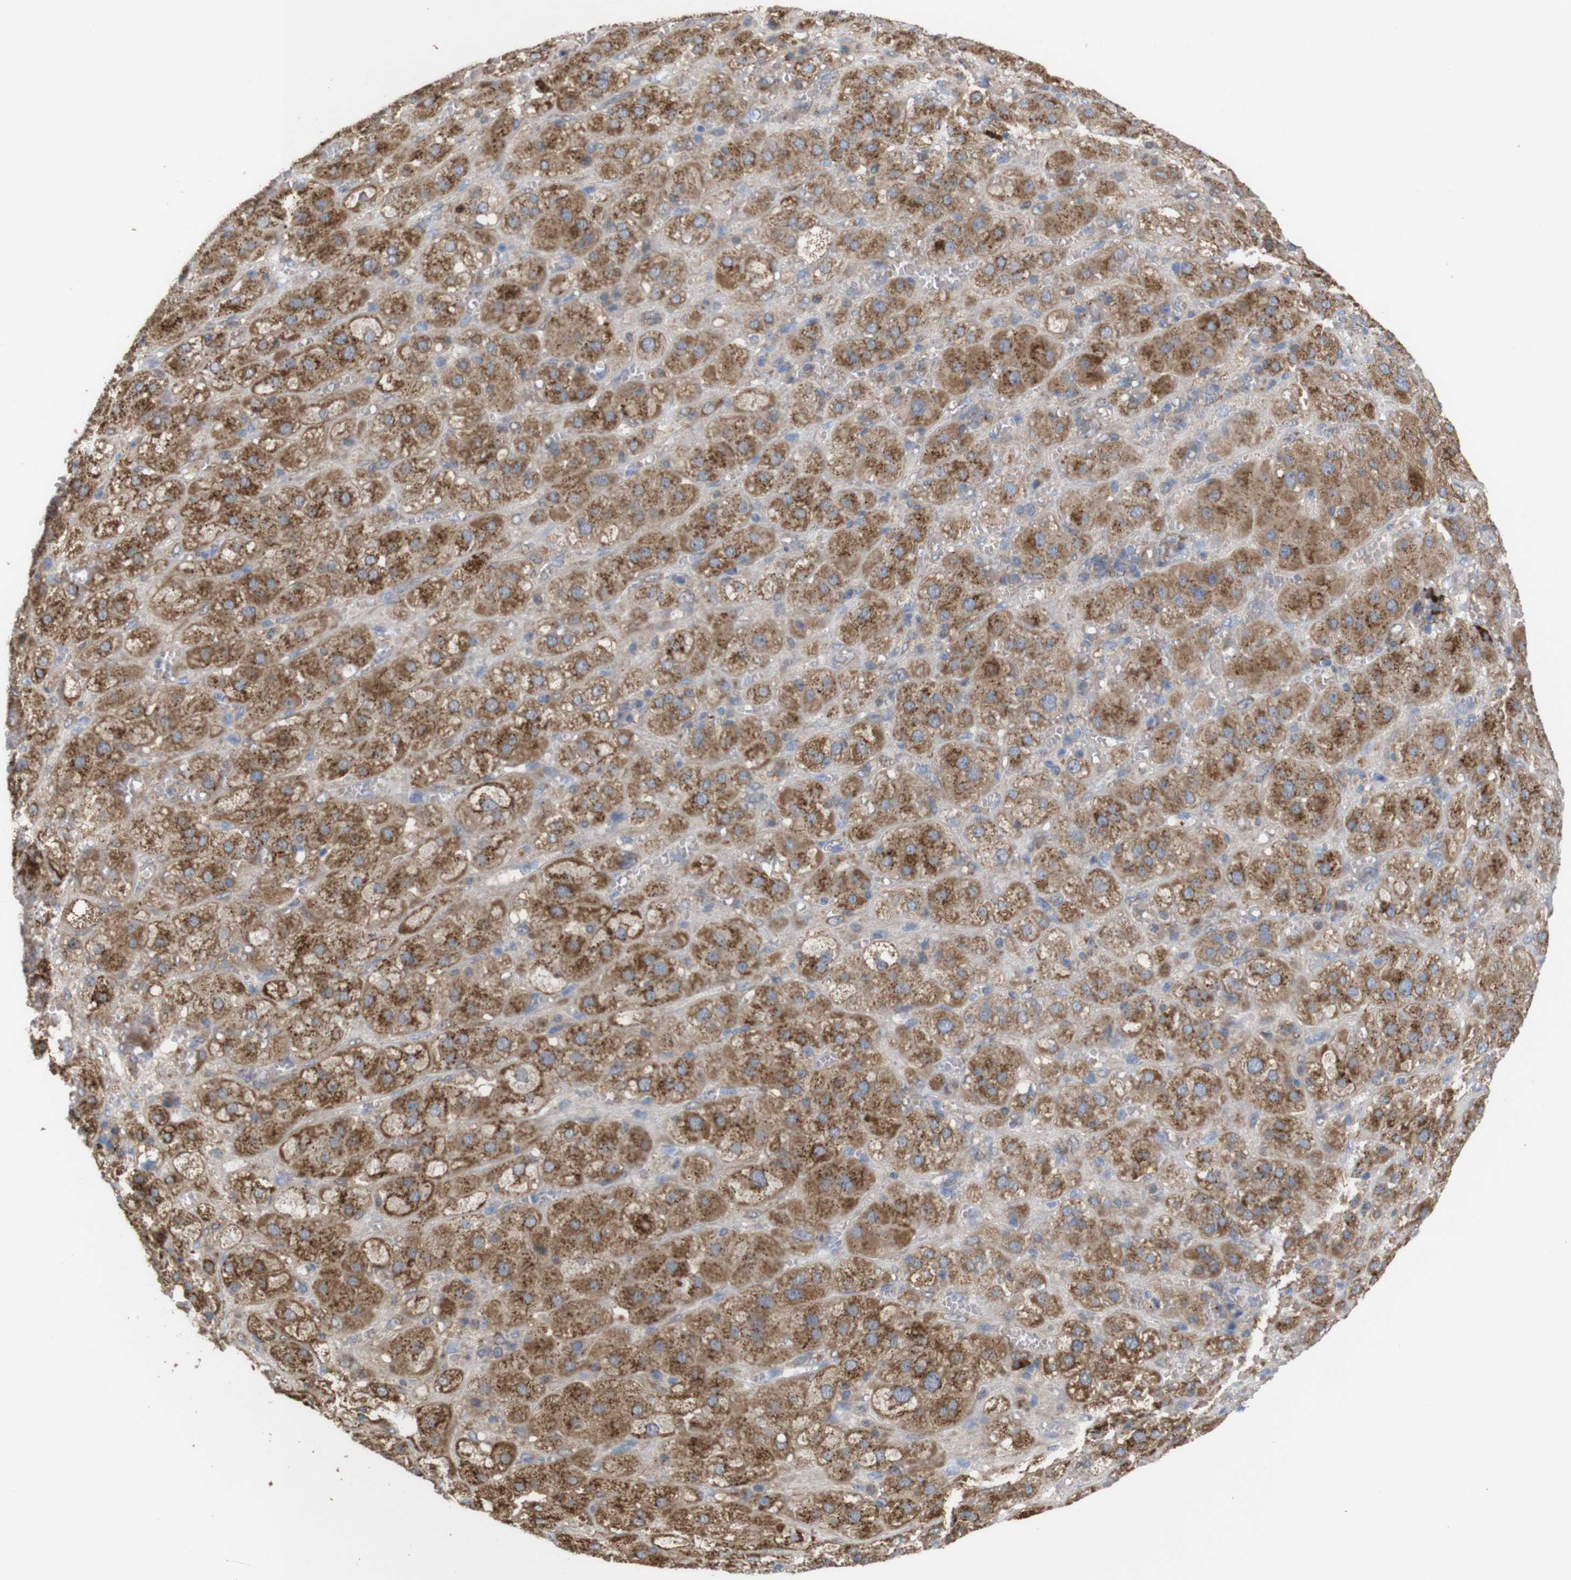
{"staining": {"intensity": "strong", "quantity": "25%-75%", "location": "cytoplasmic/membranous"}, "tissue": "adrenal gland", "cell_type": "Glandular cells", "image_type": "normal", "snomed": [{"axis": "morphology", "description": "Normal tissue, NOS"}, {"axis": "topography", "description": "Adrenal gland"}], "caption": "This is an image of immunohistochemistry staining of unremarkable adrenal gland, which shows strong positivity in the cytoplasmic/membranous of glandular cells.", "gene": "PTPRR", "patient": {"sex": "female", "age": 47}}